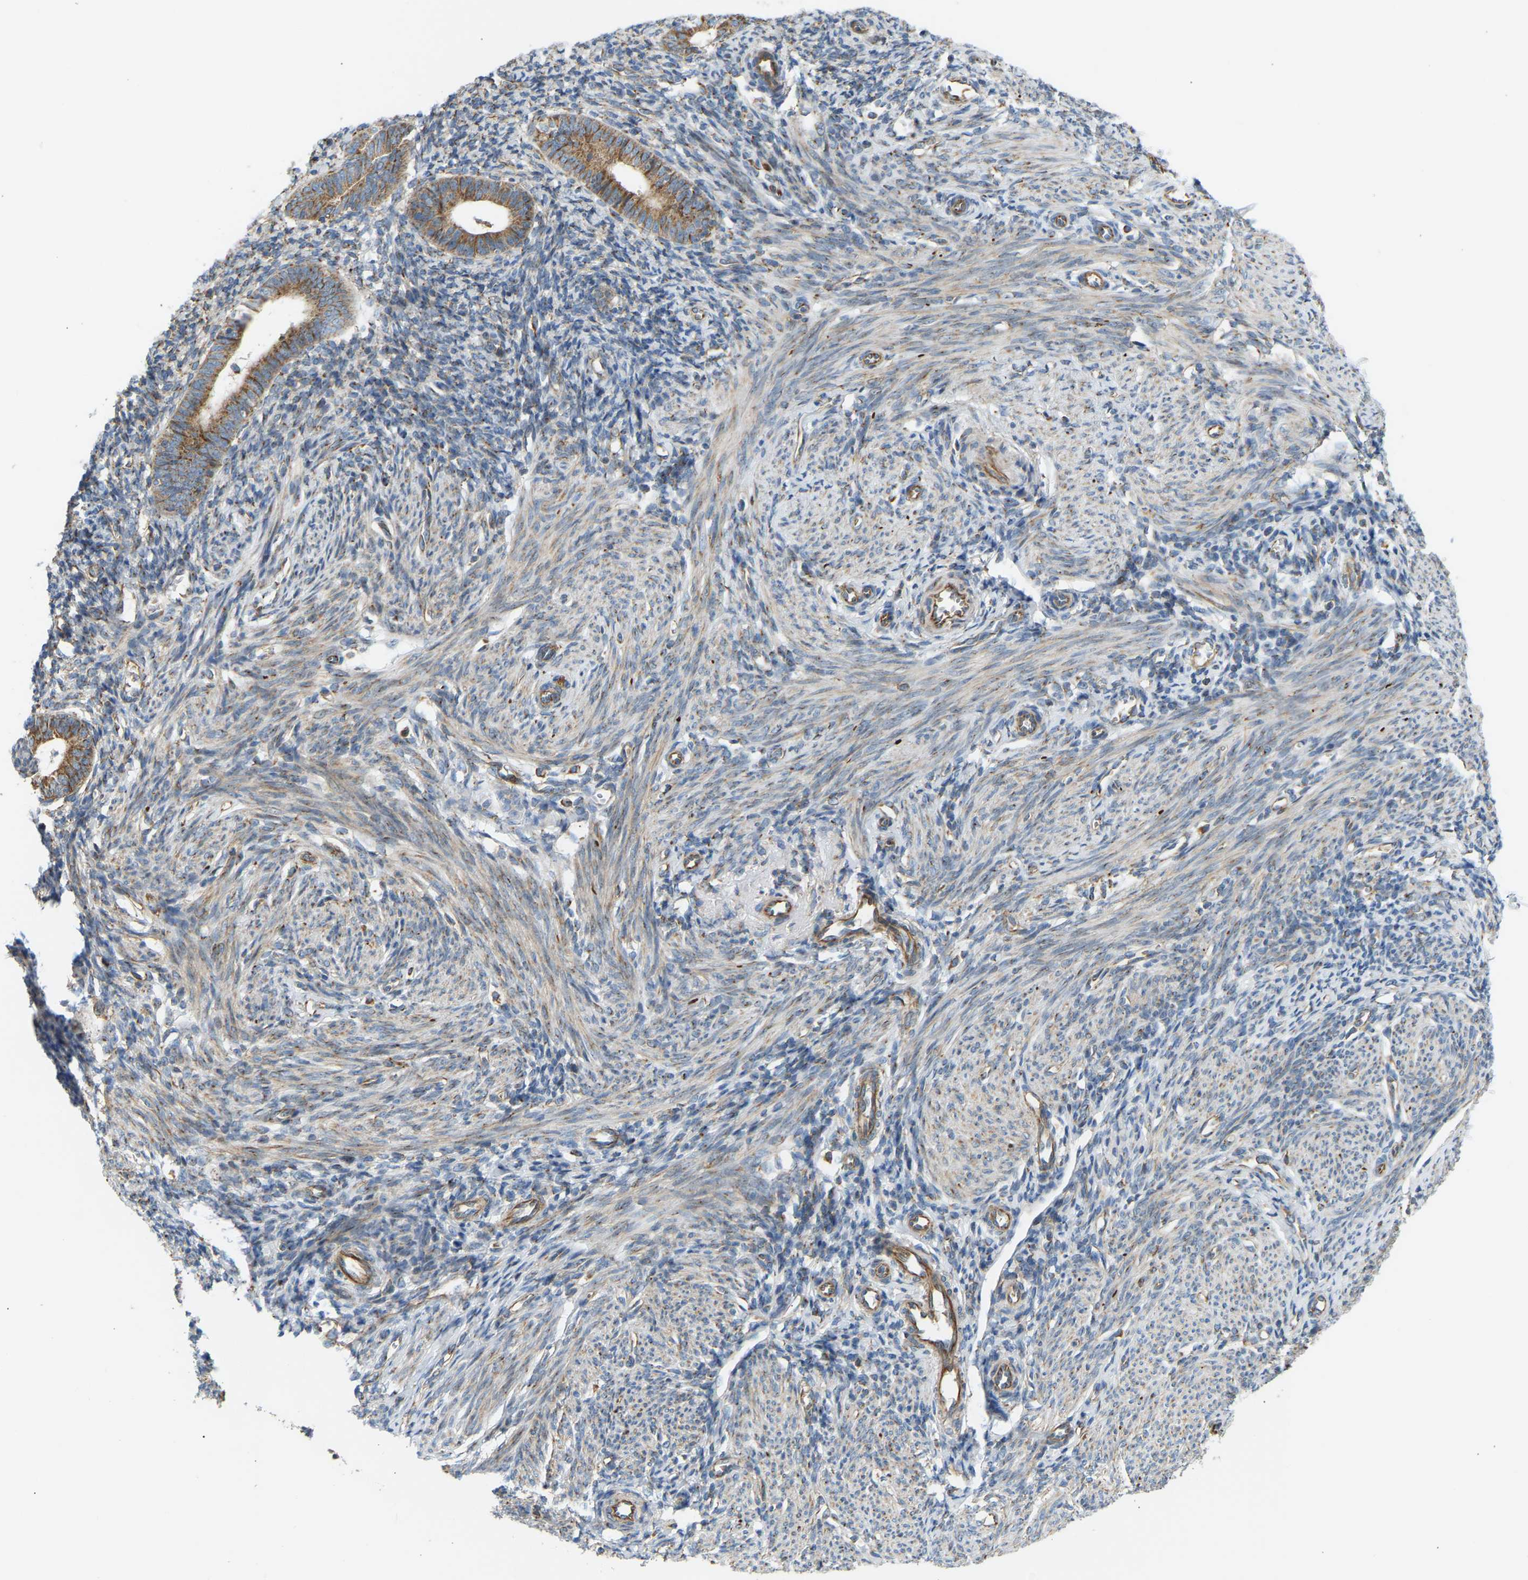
{"staining": {"intensity": "moderate", "quantity": "25%-75%", "location": "cytoplasmic/membranous"}, "tissue": "endometrium", "cell_type": "Cells in endometrial stroma", "image_type": "normal", "snomed": [{"axis": "morphology", "description": "Normal tissue, NOS"}, {"axis": "morphology", "description": "Adenocarcinoma, NOS"}, {"axis": "topography", "description": "Endometrium"}], "caption": "Brown immunohistochemical staining in normal human endometrium displays moderate cytoplasmic/membranous positivity in about 25%-75% of cells in endometrial stroma. Immunohistochemistry (ihc) stains the protein in brown and the nuclei are stained blue.", "gene": "YIPF2", "patient": {"sex": "female", "age": 57}}